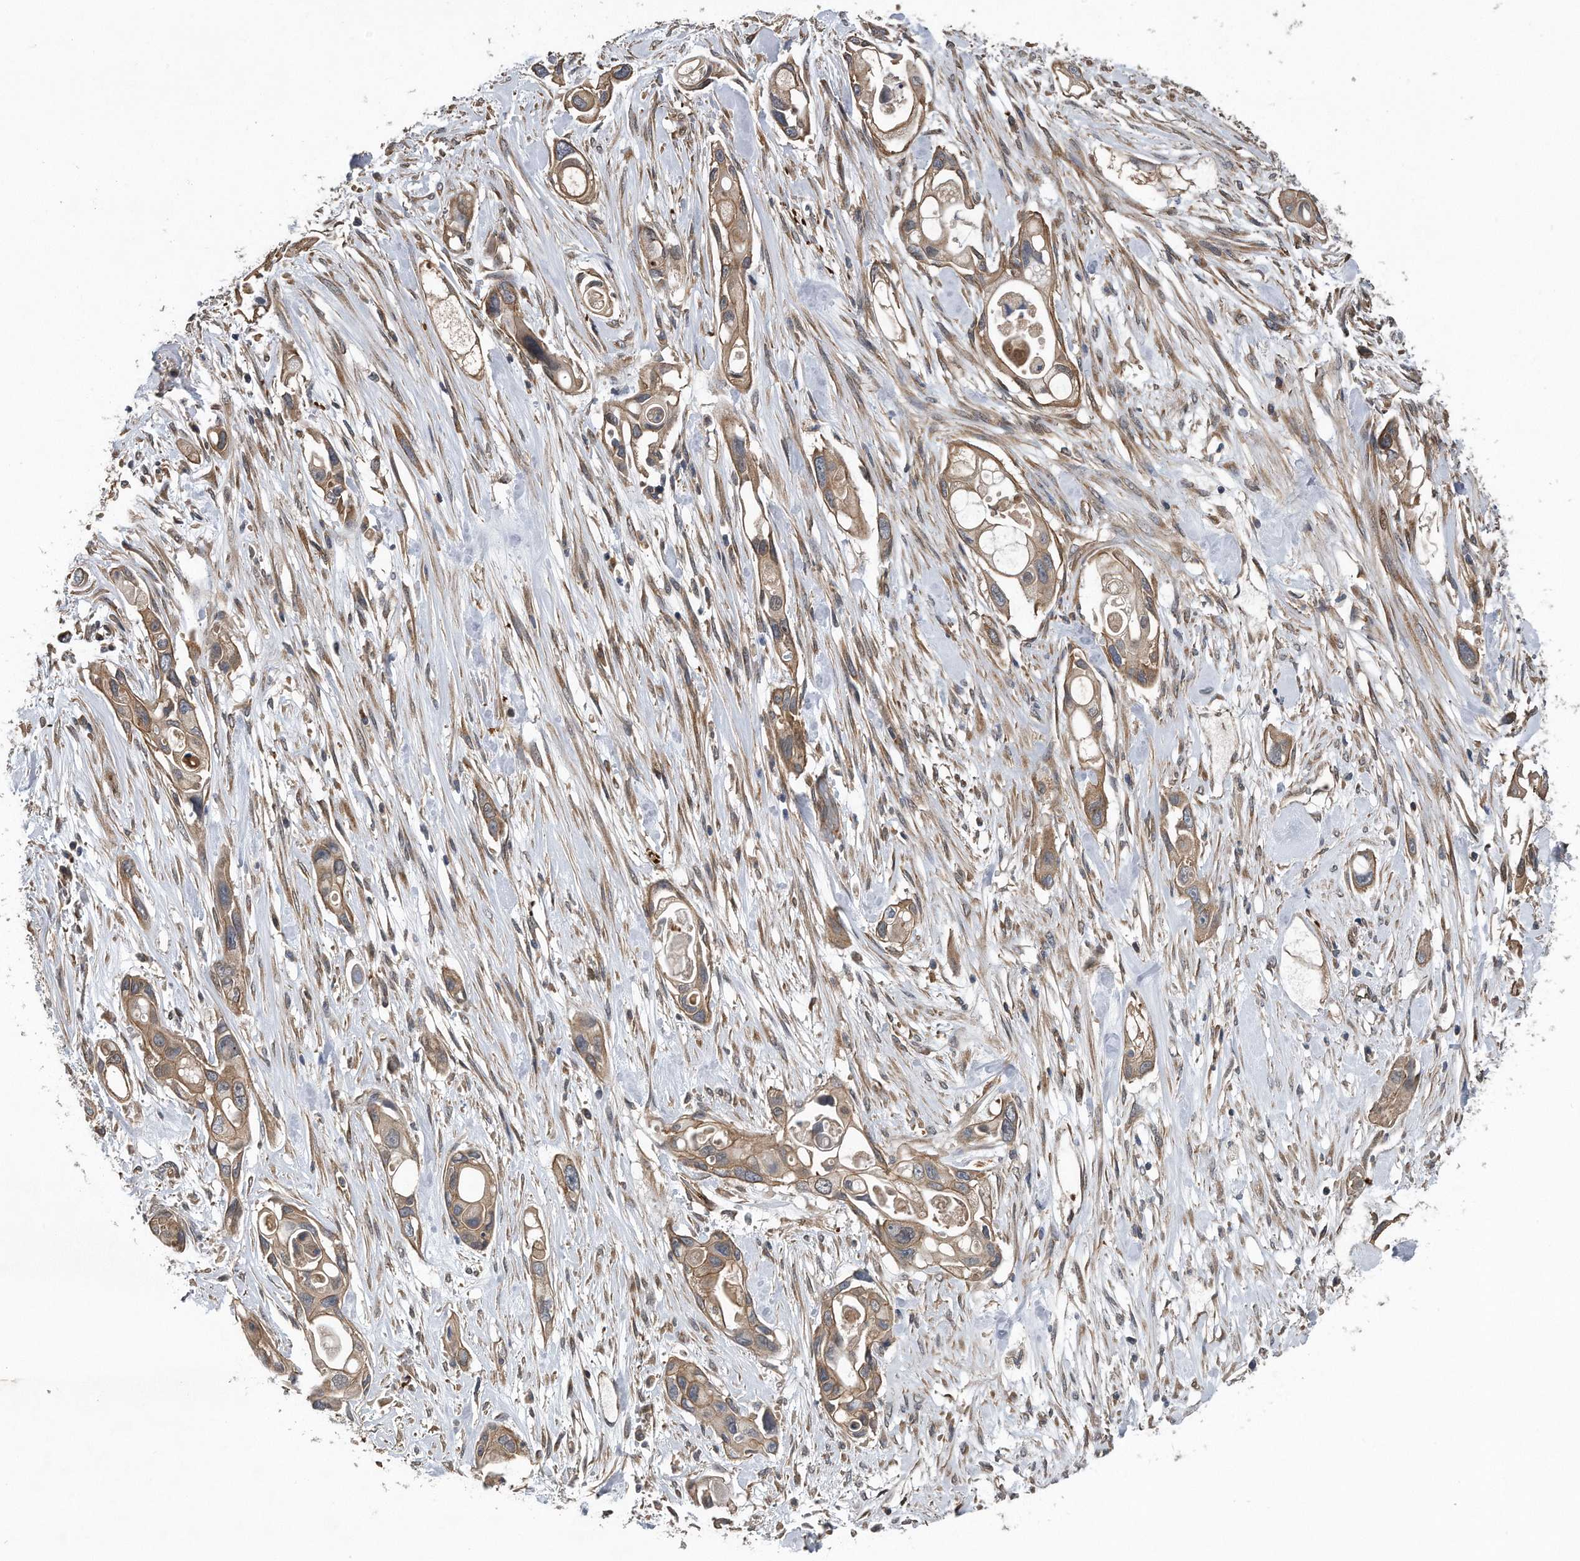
{"staining": {"intensity": "moderate", "quantity": ">75%", "location": "cytoplasmic/membranous"}, "tissue": "pancreatic cancer", "cell_type": "Tumor cells", "image_type": "cancer", "snomed": [{"axis": "morphology", "description": "Adenocarcinoma, NOS"}, {"axis": "topography", "description": "Pancreas"}], "caption": "Pancreatic cancer (adenocarcinoma) stained with a brown dye reveals moderate cytoplasmic/membranous positive expression in approximately >75% of tumor cells.", "gene": "ZNF79", "patient": {"sex": "female", "age": 60}}